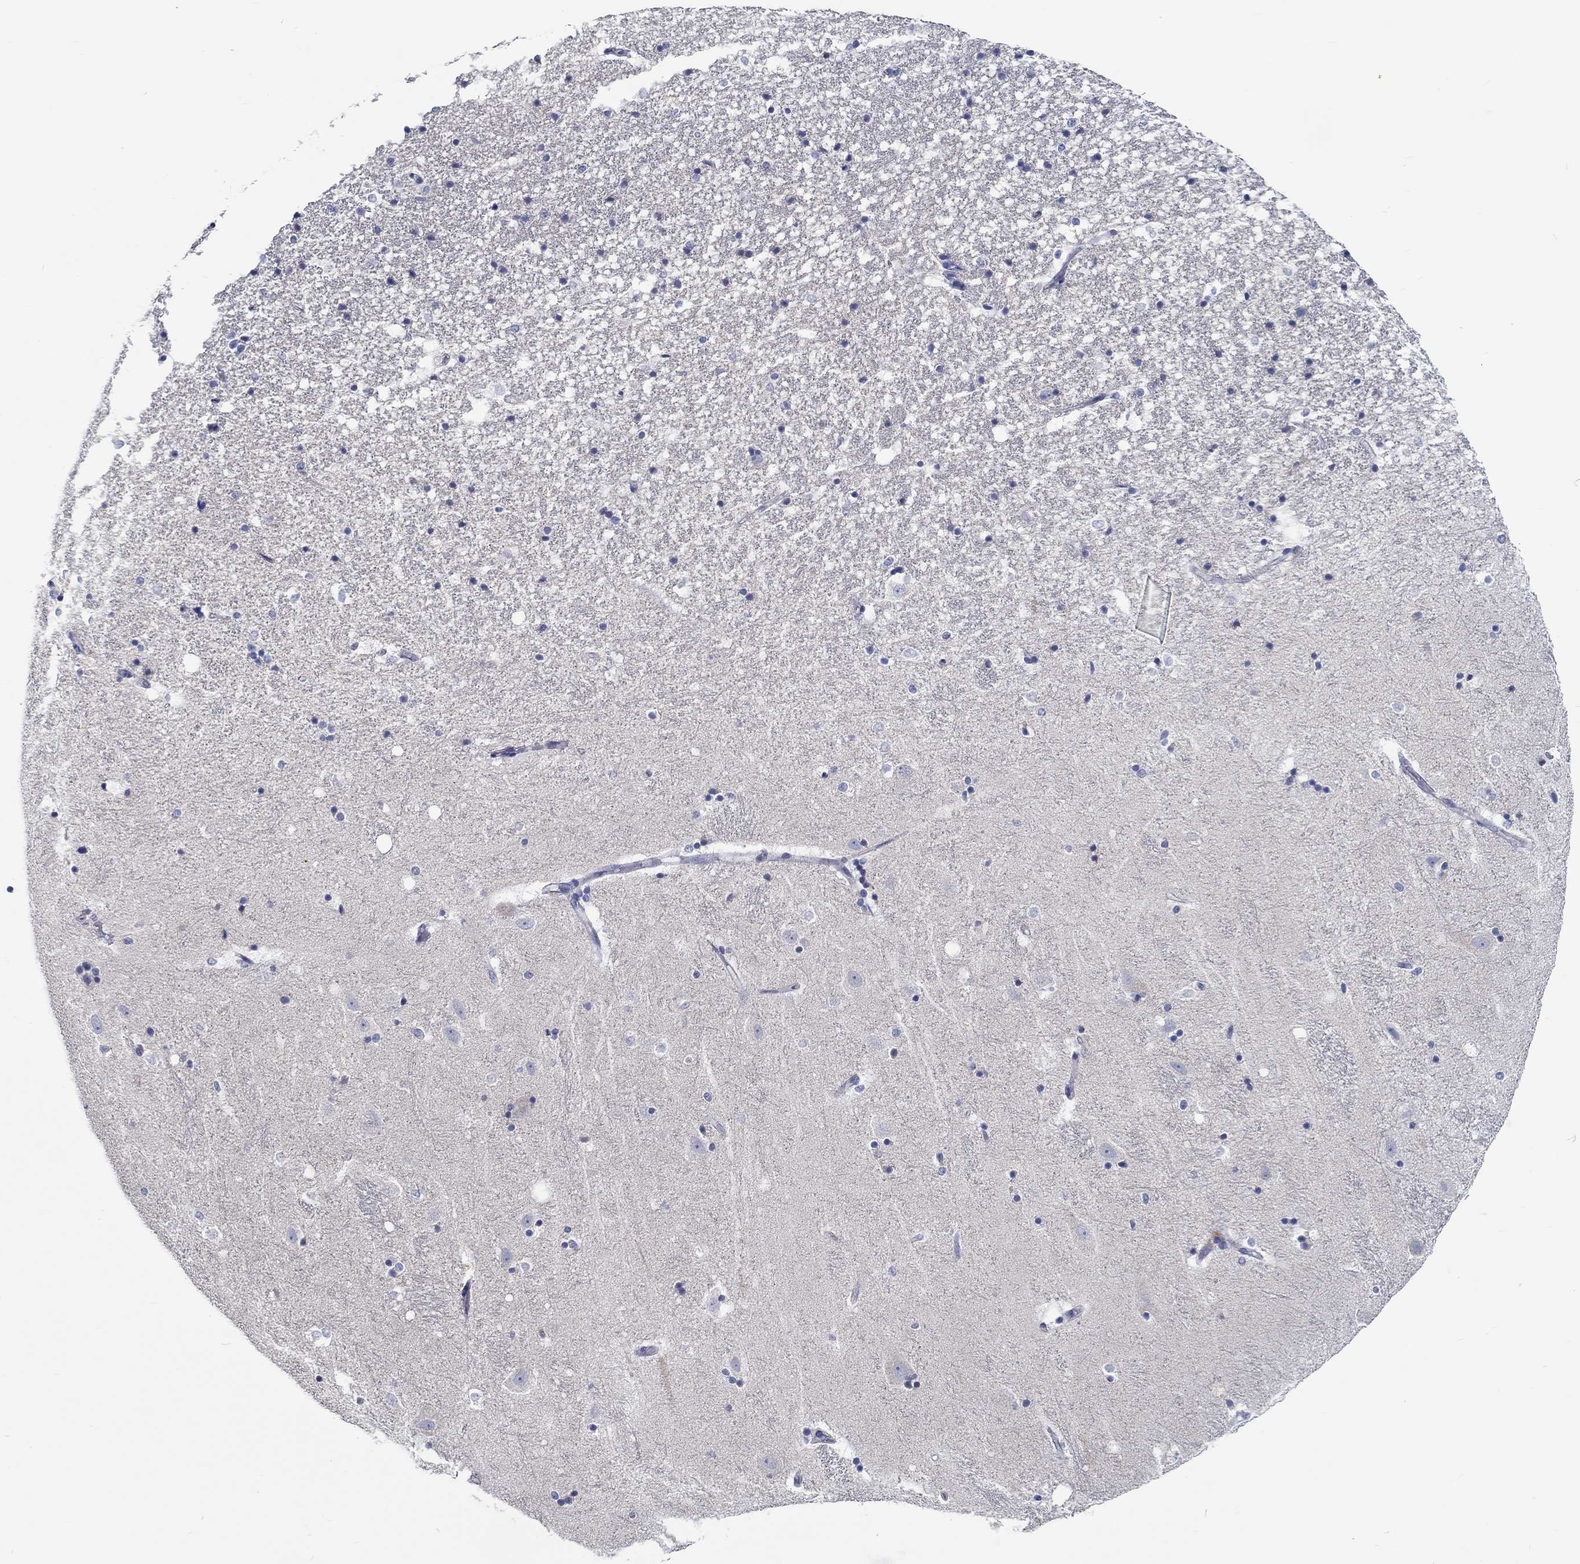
{"staining": {"intensity": "negative", "quantity": "none", "location": "none"}, "tissue": "hippocampus", "cell_type": "Glial cells", "image_type": "normal", "snomed": [{"axis": "morphology", "description": "Normal tissue, NOS"}, {"axis": "topography", "description": "Hippocampus"}], "caption": "Immunohistochemistry image of unremarkable human hippocampus stained for a protein (brown), which exhibits no expression in glial cells. The staining is performed using DAB brown chromogen with nuclei counter-stained in using hematoxylin.", "gene": "MYBPC1", "patient": {"sex": "male", "age": 49}}